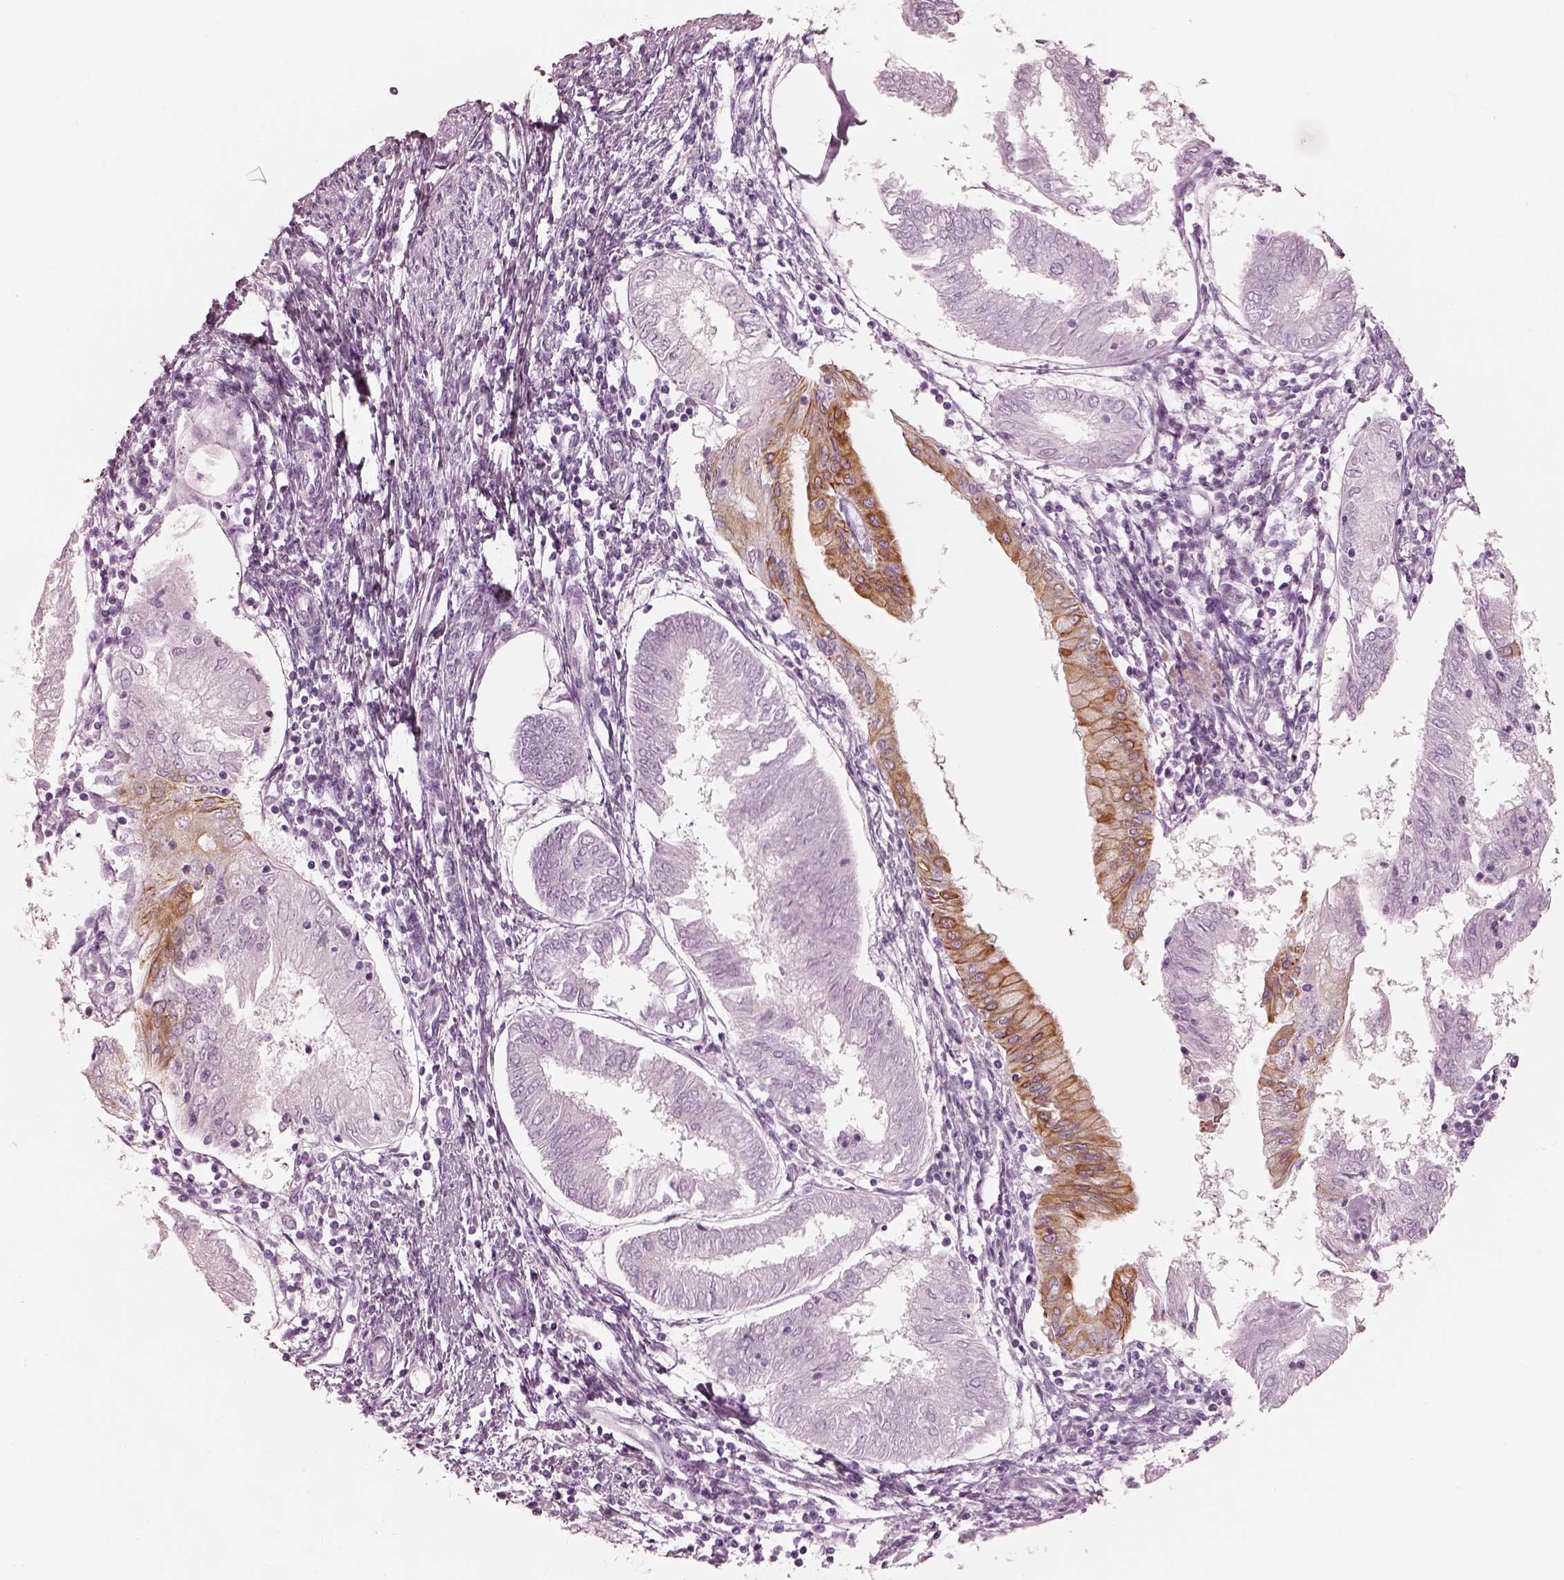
{"staining": {"intensity": "moderate", "quantity": "<25%", "location": "cytoplasmic/membranous"}, "tissue": "endometrial cancer", "cell_type": "Tumor cells", "image_type": "cancer", "snomed": [{"axis": "morphology", "description": "Adenocarcinoma, NOS"}, {"axis": "topography", "description": "Endometrium"}], "caption": "Protein expression by immunohistochemistry exhibits moderate cytoplasmic/membranous staining in about <25% of tumor cells in adenocarcinoma (endometrial).", "gene": "PON3", "patient": {"sex": "female", "age": 68}}